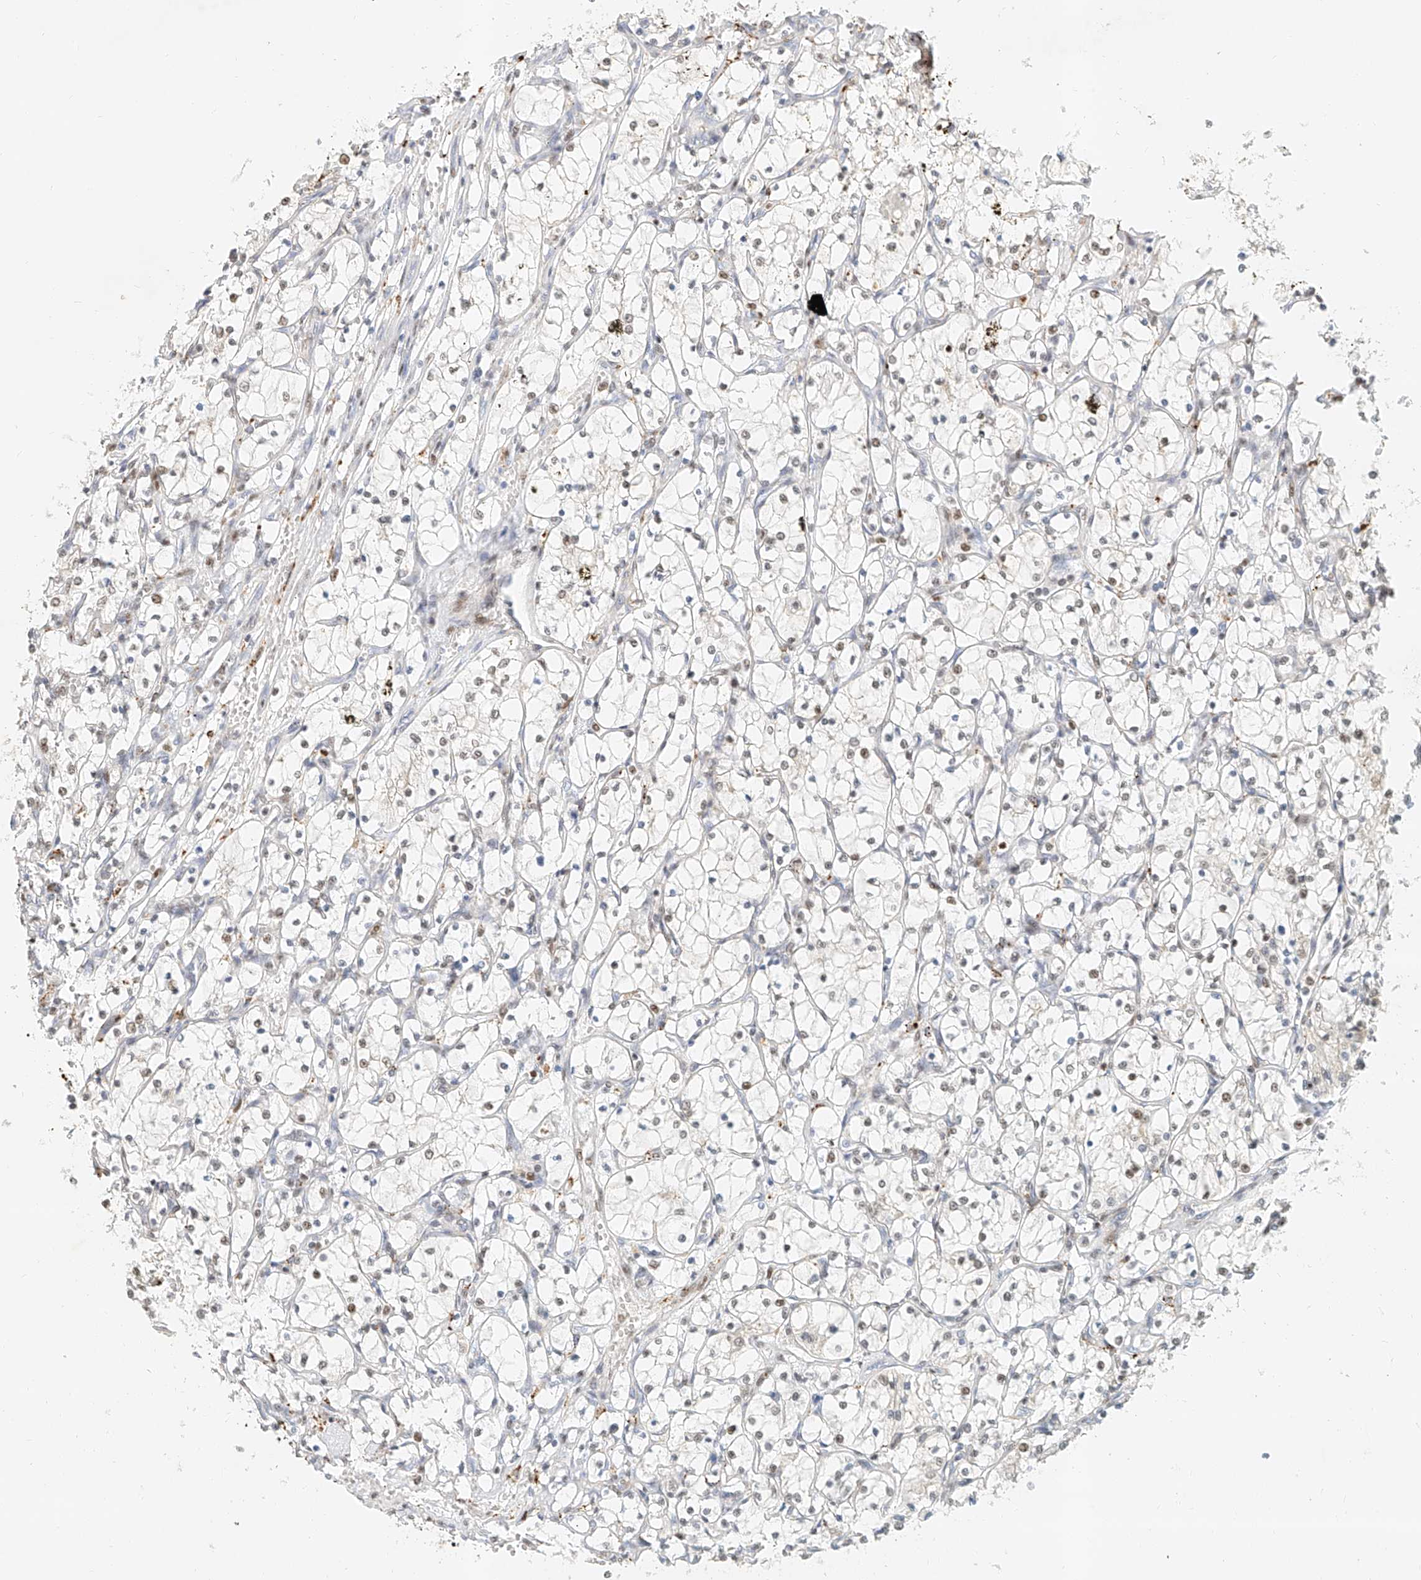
{"staining": {"intensity": "moderate", "quantity": "<25%", "location": "nuclear"}, "tissue": "renal cancer", "cell_type": "Tumor cells", "image_type": "cancer", "snomed": [{"axis": "morphology", "description": "Adenocarcinoma, NOS"}, {"axis": "topography", "description": "Kidney"}], "caption": "Immunohistochemical staining of renal cancer (adenocarcinoma) shows low levels of moderate nuclear positivity in approximately <25% of tumor cells.", "gene": "CXorf58", "patient": {"sex": "female", "age": 69}}